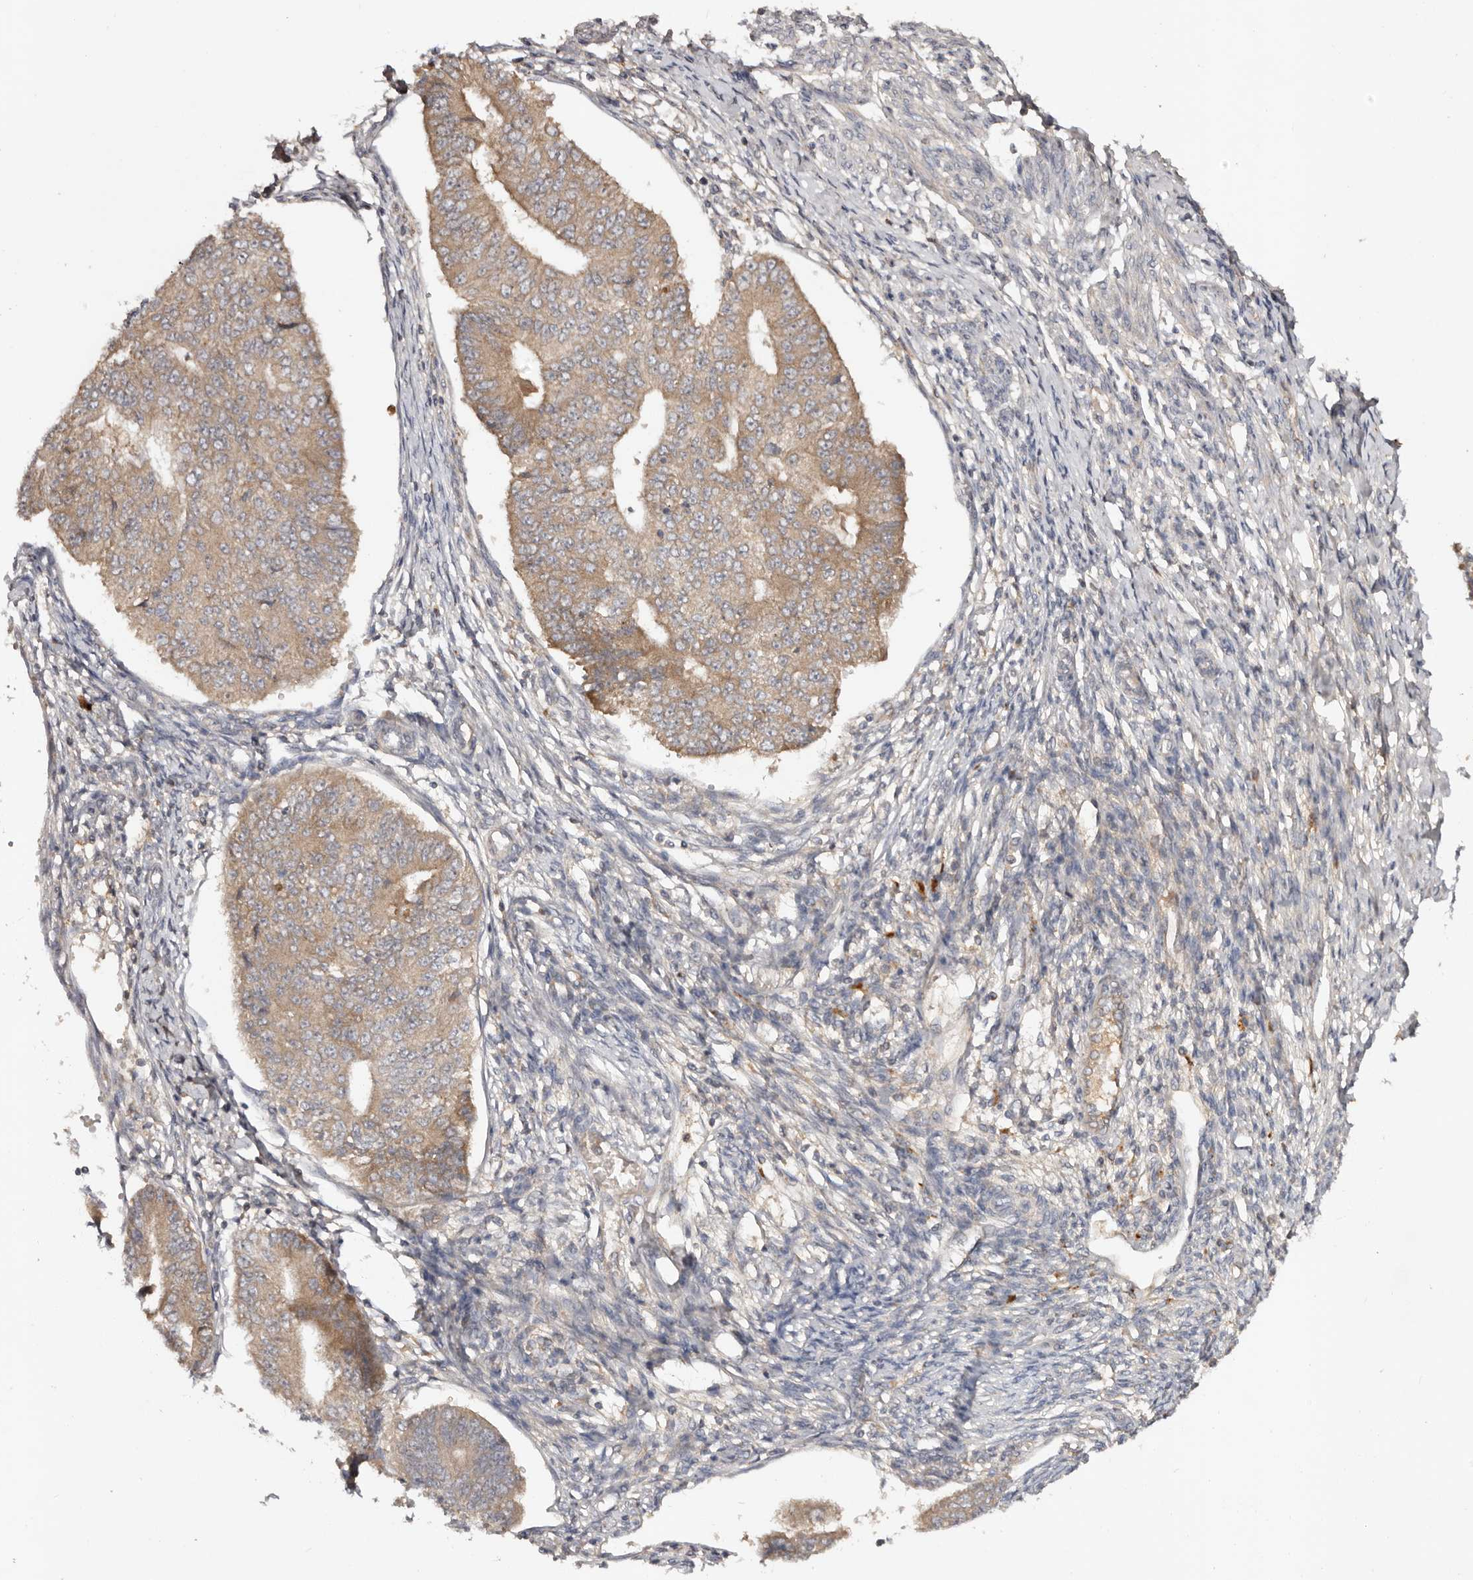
{"staining": {"intensity": "weak", "quantity": ">75%", "location": "cytoplasmic/membranous"}, "tissue": "endometrial cancer", "cell_type": "Tumor cells", "image_type": "cancer", "snomed": [{"axis": "morphology", "description": "Adenocarcinoma, NOS"}, {"axis": "topography", "description": "Endometrium"}], "caption": "Endometrial adenocarcinoma tissue demonstrates weak cytoplasmic/membranous staining in approximately >75% of tumor cells, visualized by immunohistochemistry.", "gene": "PKIB", "patient": {"sex": "female", "age": 32}}